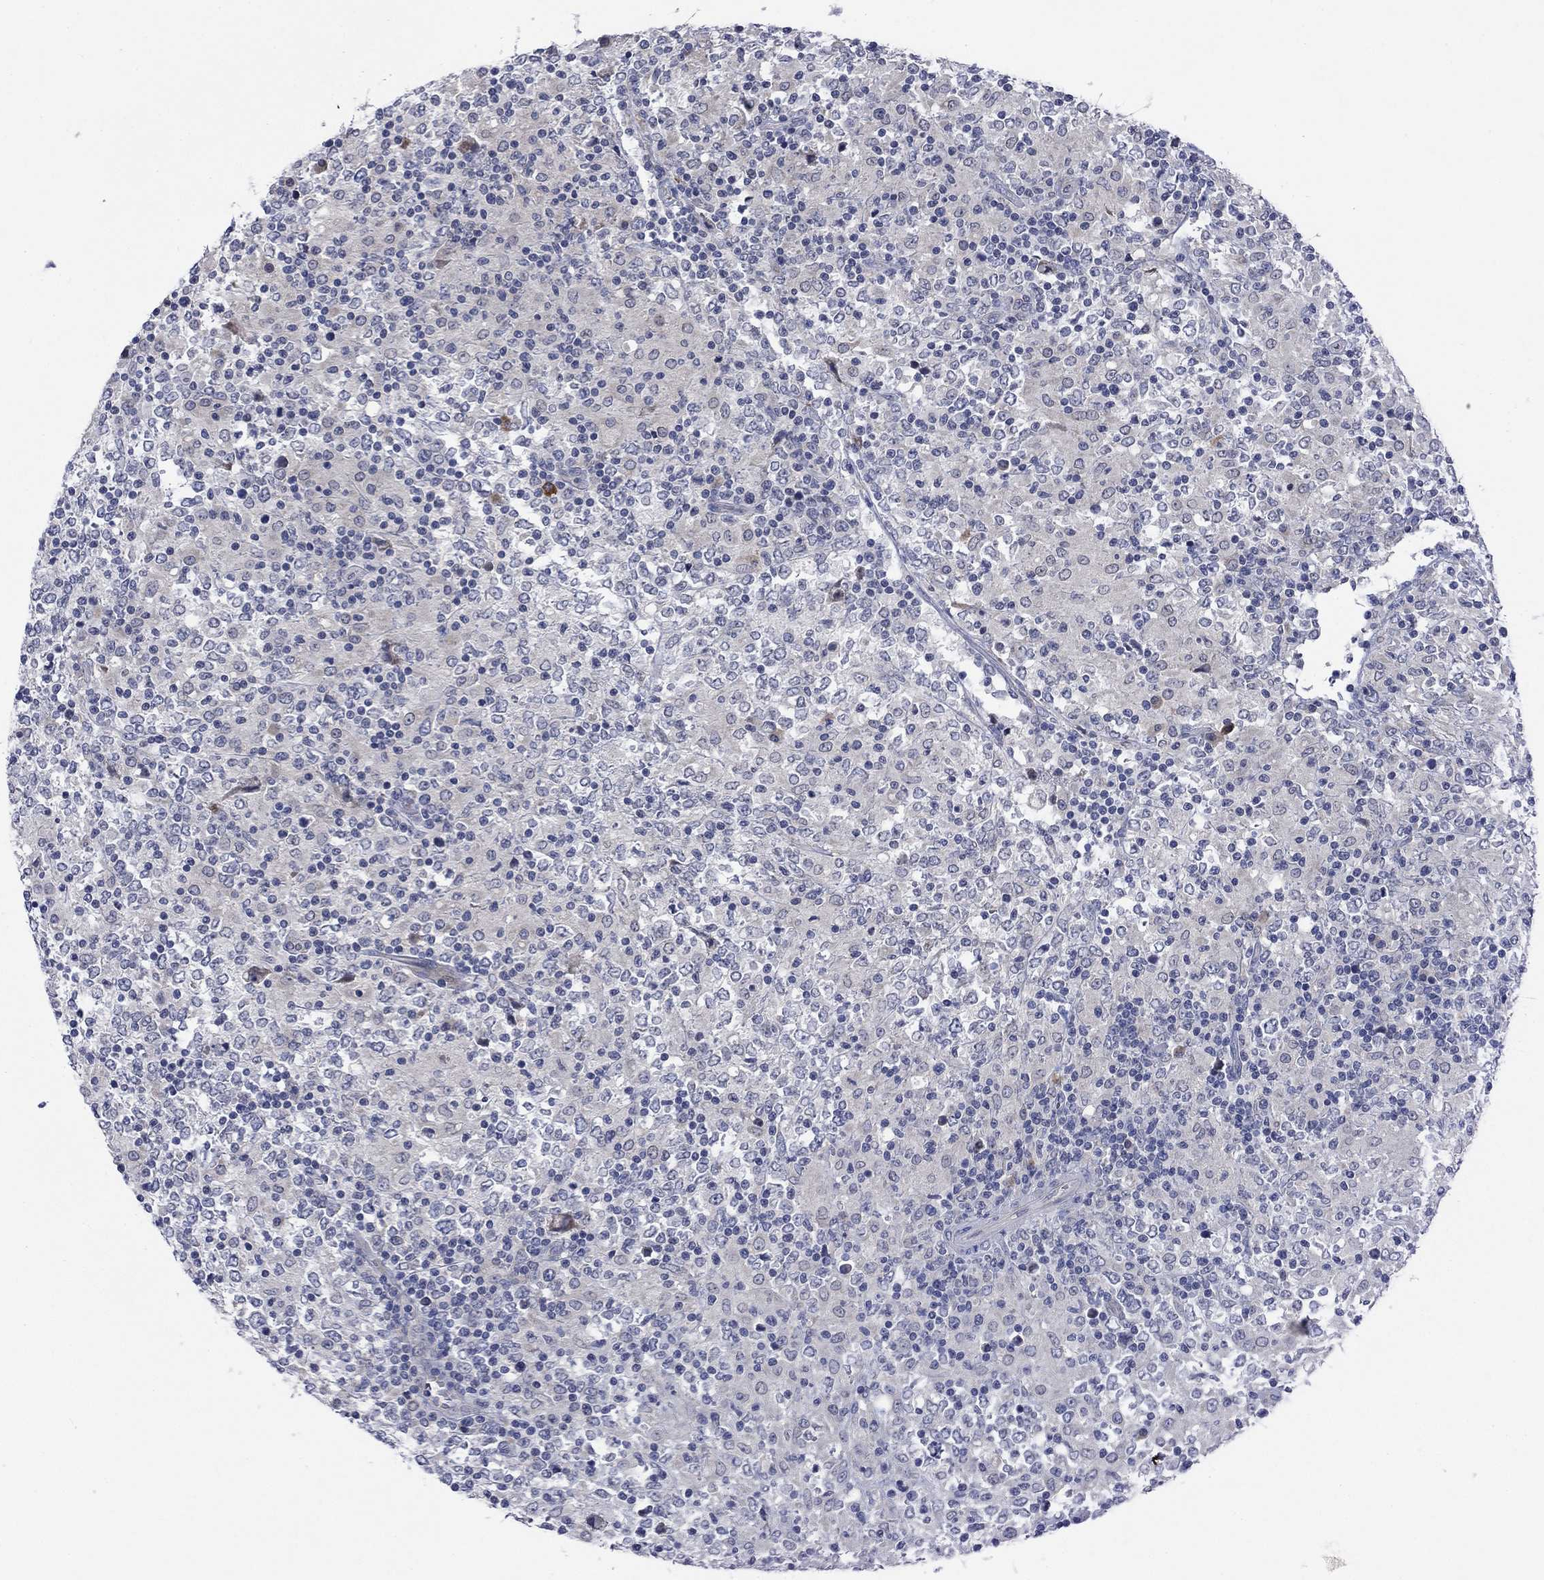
{"staining": {"intensity": "negative", "quantity": "none", "location": "none"}, "tissue": "lymphoma", "cell_type": "Tumor cells", "image_type": "cancer", "snomed": [{"axis": "morphology", "description": "Malignant lymphoma, non-Hodgkin's type, High grade"}, {"axis": "topography", "description": "Lymph node"}], "caption": "This is an immunohistochemistry (IHC) micrograph of lymphoma. There is no expression in tumor cells.", "gene": "CACNA1A", "patient": {"sex": "female", "age": 84}}